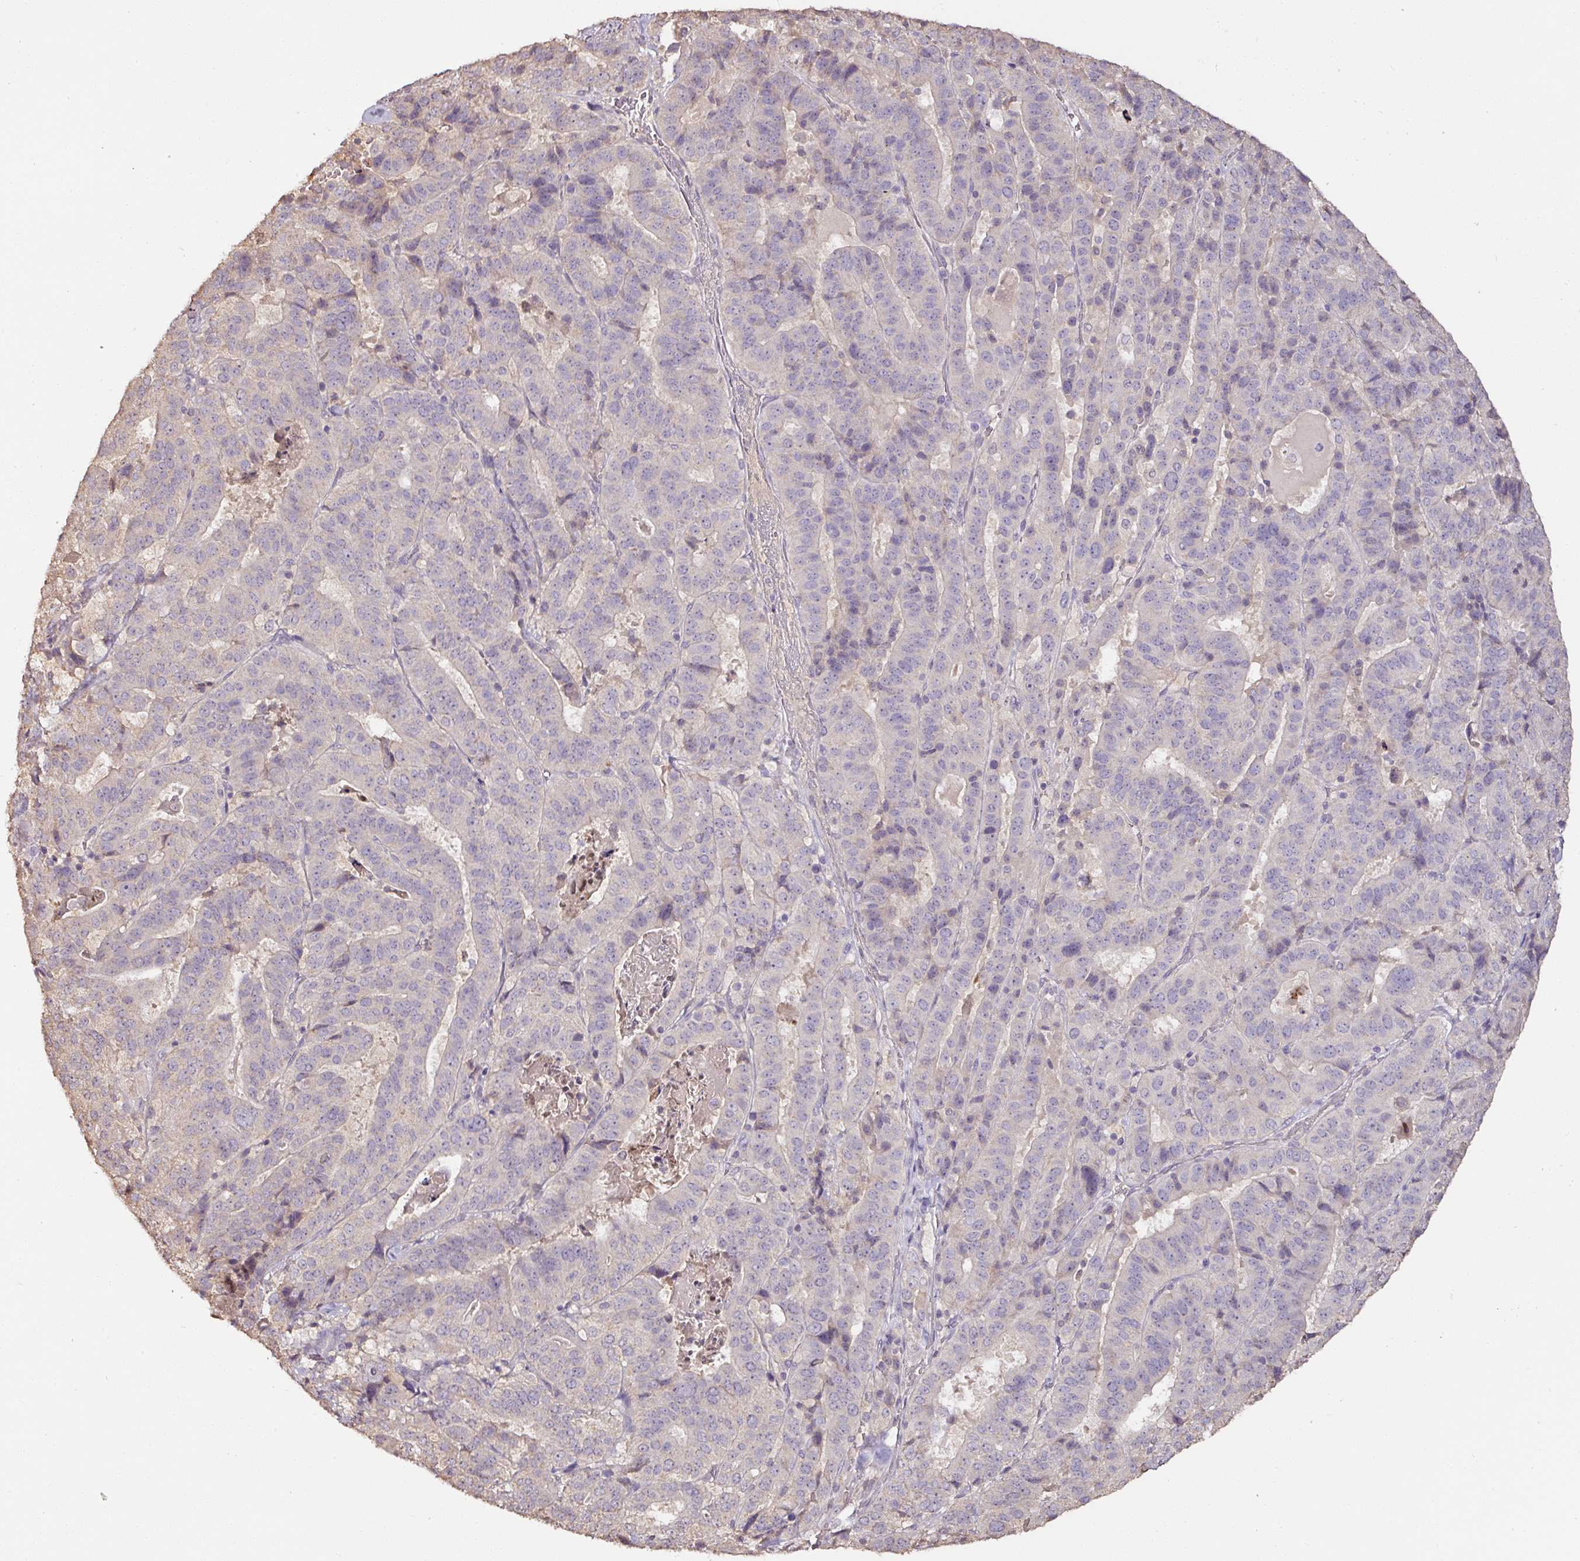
{"staining": {"intensity": "negative", "quantity": "none", "location": "none"}, "tissue": "stomach cancer", "cell_type": "Tumor cells", "image_type": "cancer", "snomed": [{"axis": "morphology", "description": "Adenocarcinoma, NOS"}, {"axis": "topography", "description": "Stomach"}], "caption": "Immunohistochemistry of human stomach cancer (adenocarcinoma) exhibits no staining in tumor cells. (DAB (3,3'-diaminobenzidine) immunohistochemistry visualized using brightfield microscopy, high magnification).", "gene": "RPL38", "patient": {"sex": "male", "age": 48}}